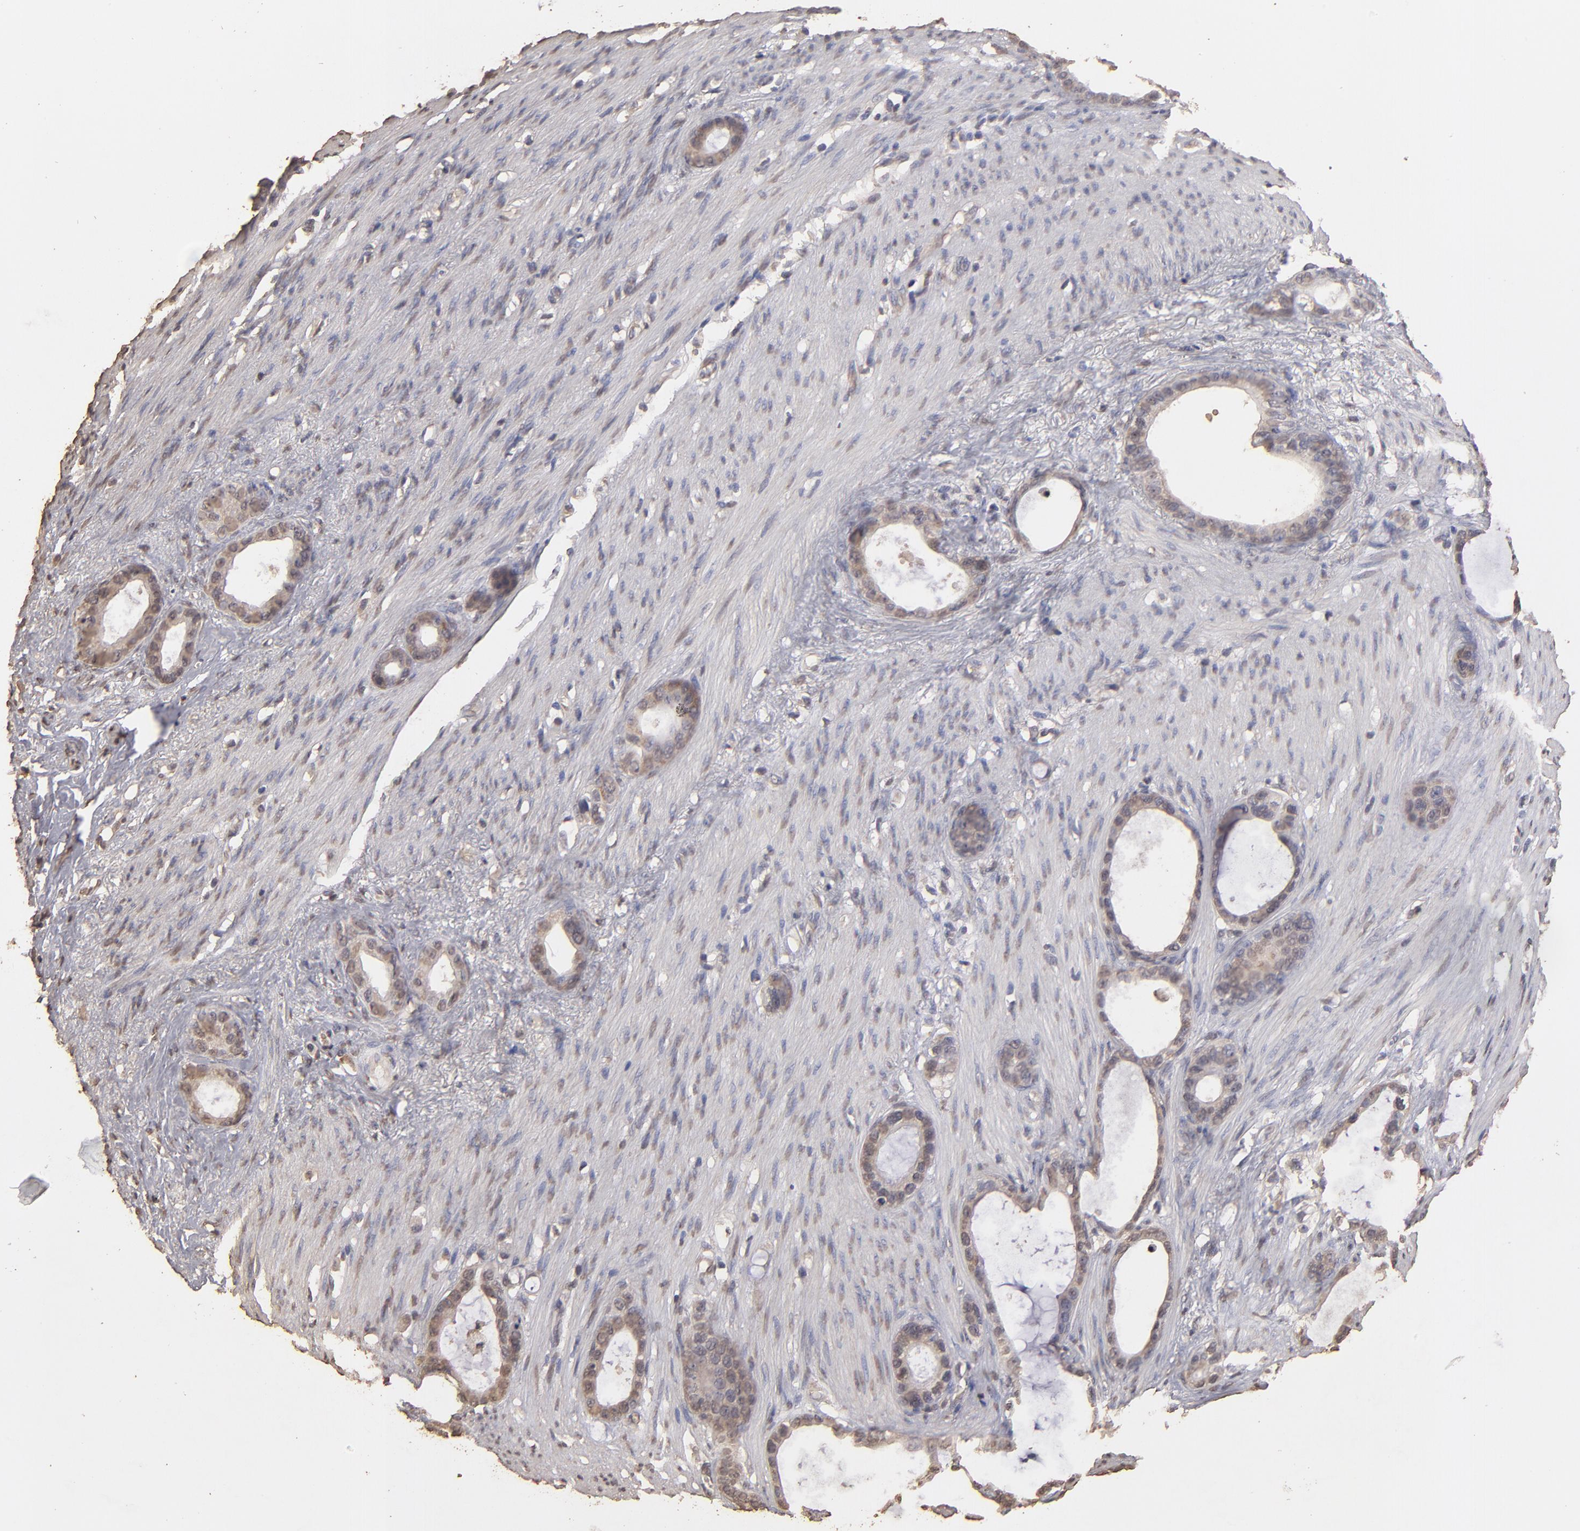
{"staining": {"intensity": "weak", "quantity": ">75%", "location": "cytoplasmic/membranous"}, "tissue": "stomach cancer", "cell_type": "Tumor cells", "image_type": "cancer", "snomed": [{"axis": "morphology", "description": "Adenocarcinoma, NOS"}, {"axis": "topography", "description": "Stomach"}], "caption": "Protein positivity by immunohistochemistry (IHC) exhibits weak cytoplasmic/membranous positivity in approximately >75% of tumor cells in stomach adenocarcinoma. (IHC, brightfield microscopy, high magnification).", "gene": "OPHN1", "patient": {"sex": "female", "age": 75}}